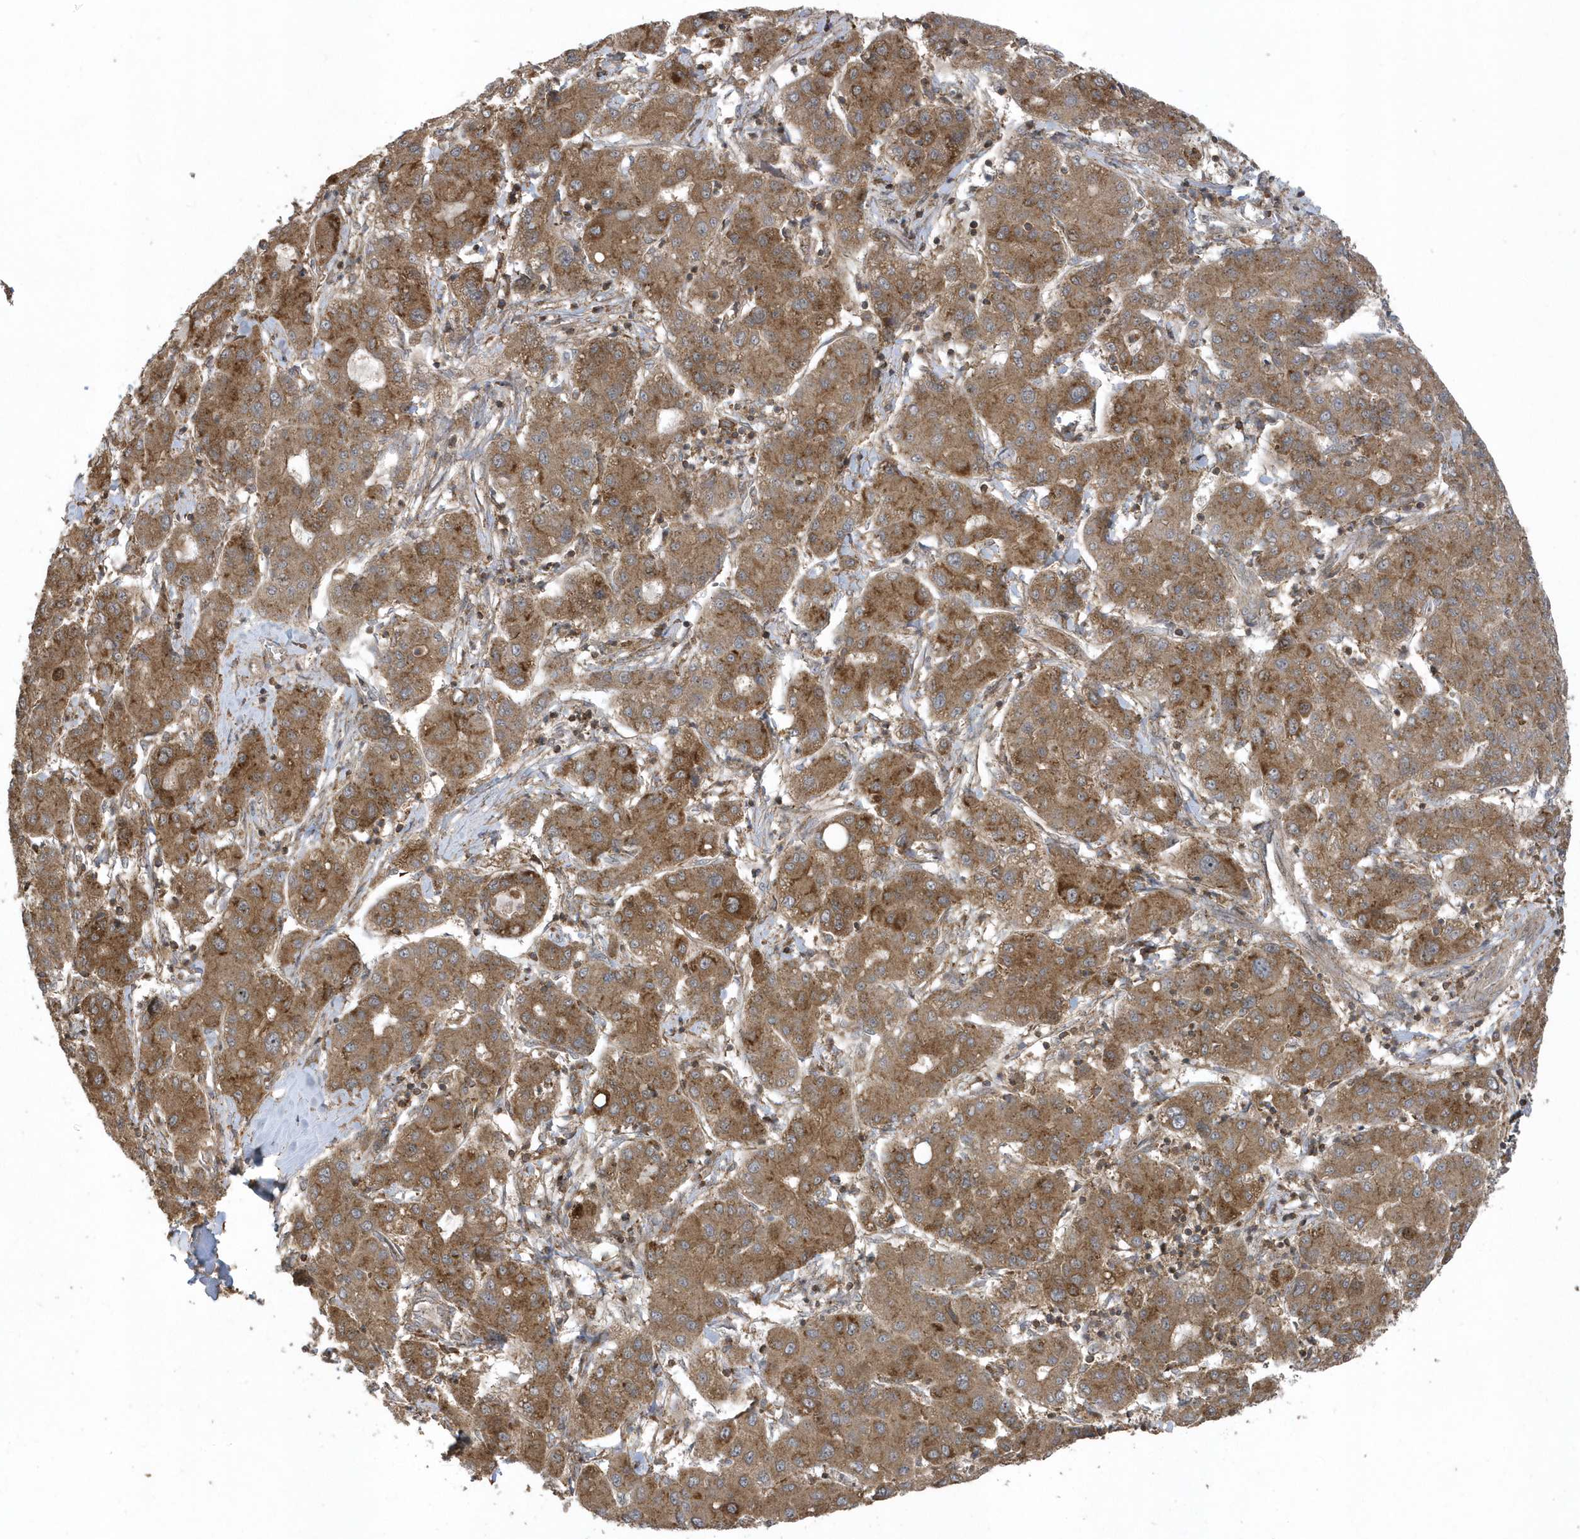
{"staining": {"intensity": "moderate", "quantity": ">75%", "location": "cytoplasmic/membranous"}, "tissue": "liver cancer", "cell_type": "Tumor cells", "image_type": "cancer", "snomed": [{"axis": "morphology", "description": "Carcinoma, Hepatocellular, NOS"}, {"axis": "topography", "description": "Liver"}], "caption": "An IHC histopathology image of neoplastic tissue is shown. Protein staining in brown labels moderate cytoplasmic/membranous positivity in hepatocellular carcinoma (liver) within tumor cells.", "gene": "STAMBP", "patient": {"sex": "male", "age": 65}}